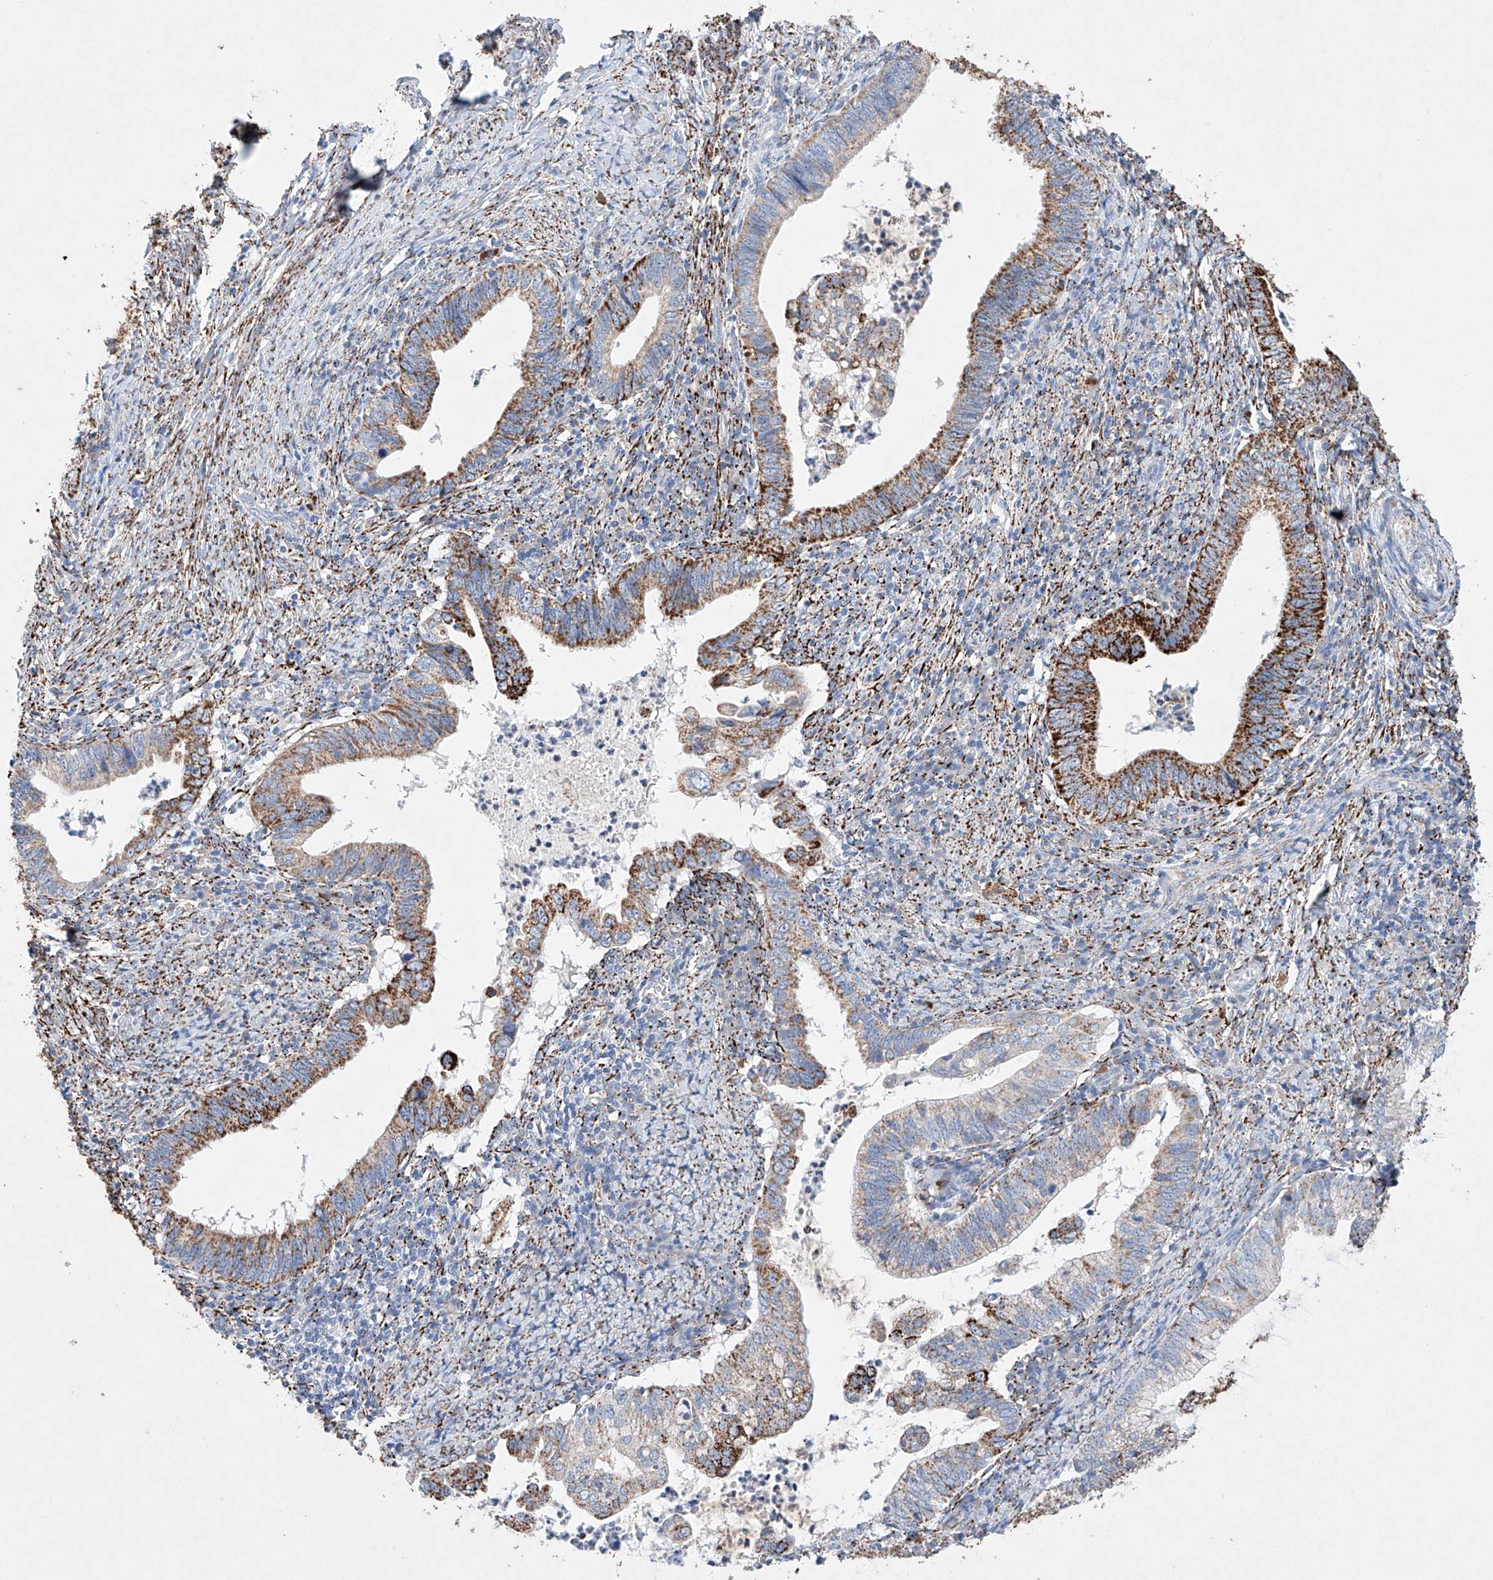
{"staining": {"intensity": "strong", "quantity": "25%-75%", "location": "cytoplasmic/membranous"}, "tissue": "cervical cancer", "cell_type": "Tumor cells", "image_type": "cancer", "snomed": [{"axis": "morphology", "description": "Adenocarcinoma, NOS"}, {"axis": "topography", "description": "Cervix"}], "caption": "Cervical cancer (adenocarcinoma) stained with a brown dye displays strong cytoplasmic/membranous positive staining in about 25%-75% of tumor cells.", "gene": "NRROS", "patient": {"sex": "female", "age": 36}}